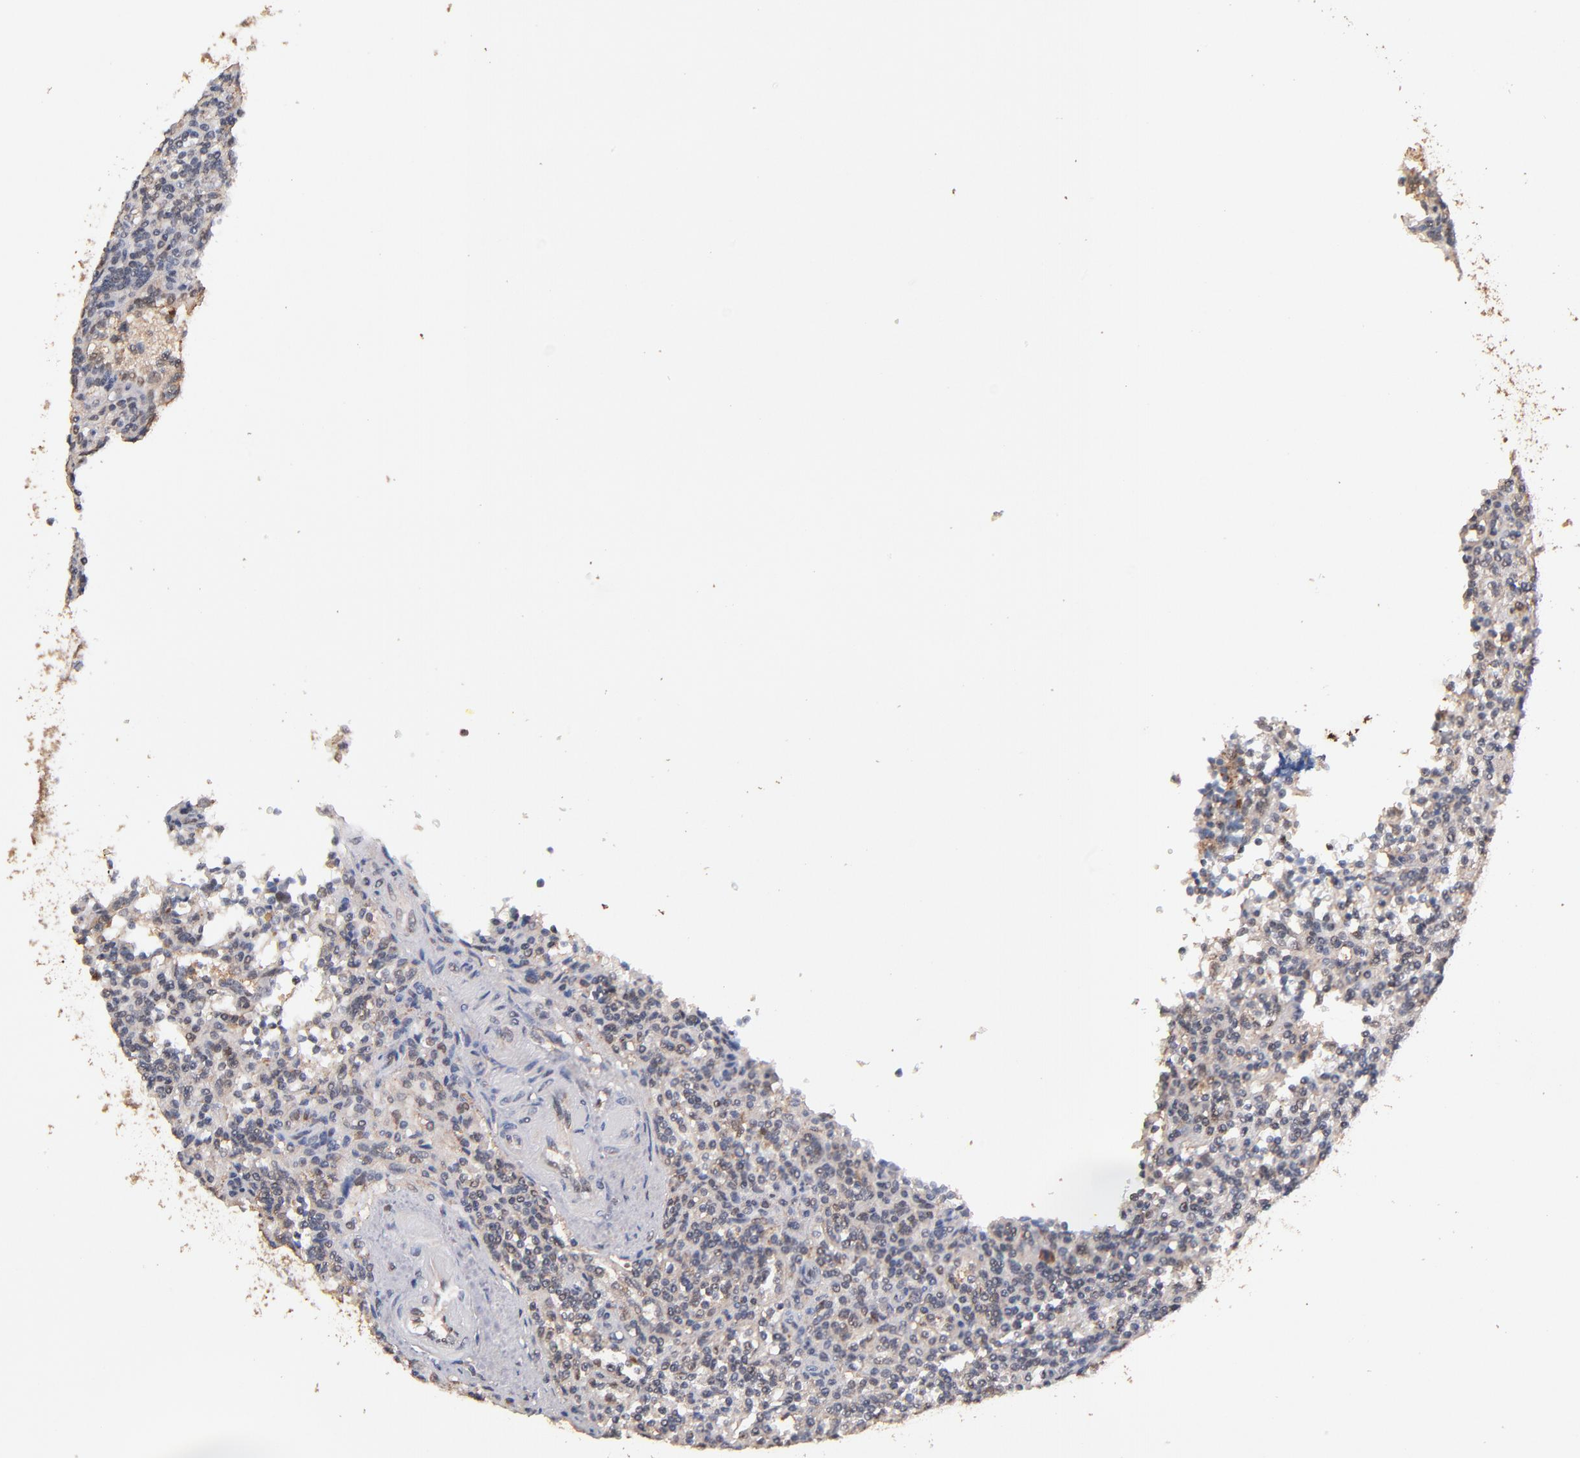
{"staining": {"intensity": "weak", "quantity": "<25%", "location": "nuclear"}, "tissue": "lymphoma", "cell_type": "Tumor cells", "image_type": "cancer", "snomed": [{"axis": "morphology", "description": "Malignant lymphoma, non-Hodgkin's type, Low grade"}, {"axis": "topography", "description": "Spleen"}], "caption": "Immunohistochemistry histopathology image of low-grade malignant lymphoma, non-Hodgkin's type stained for a protein (brown), which demonstrates no expression in tumor cells.", "gene": "EAPP", "patient": {"sex": "male", "age": 73}}